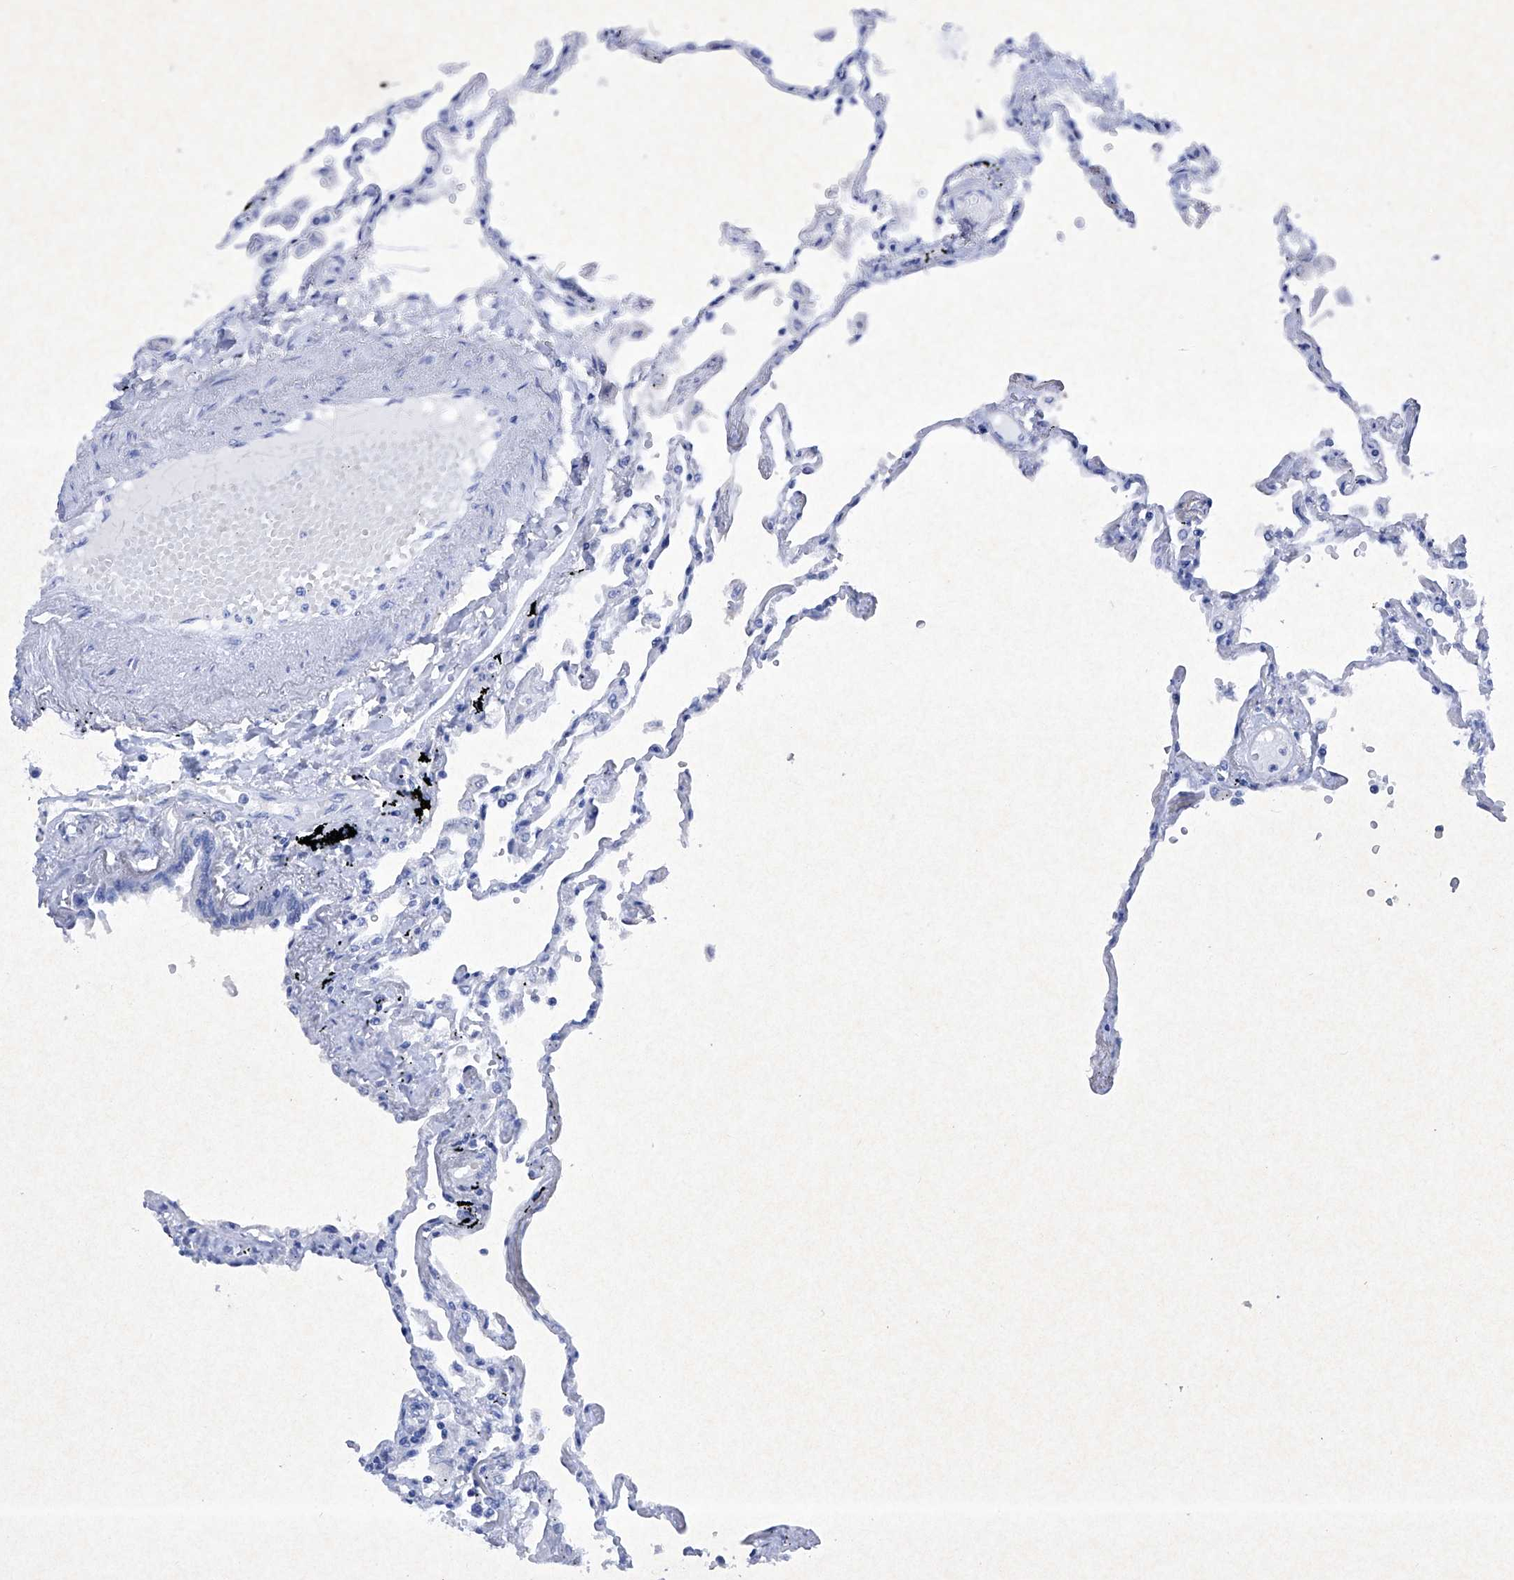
{"staining": {"intensity": "negative", "quantity": "none", "location": "none"}, "tissue": "lung", "cell_type": "Alveolar cells", "image_type": "normal", "snomed": [{"axis": "morphology", "description": "Normal tissue, NOS"}, {"axis": "topography", "description": "Lung"}], "caption": "Immunohistochemistry micrograph of benign human lung stained for a protein (brown), which demonstrates no staining in alveolar cells.", "gene": "BARX2", "patient": {"sex": "female", "age": 67}}